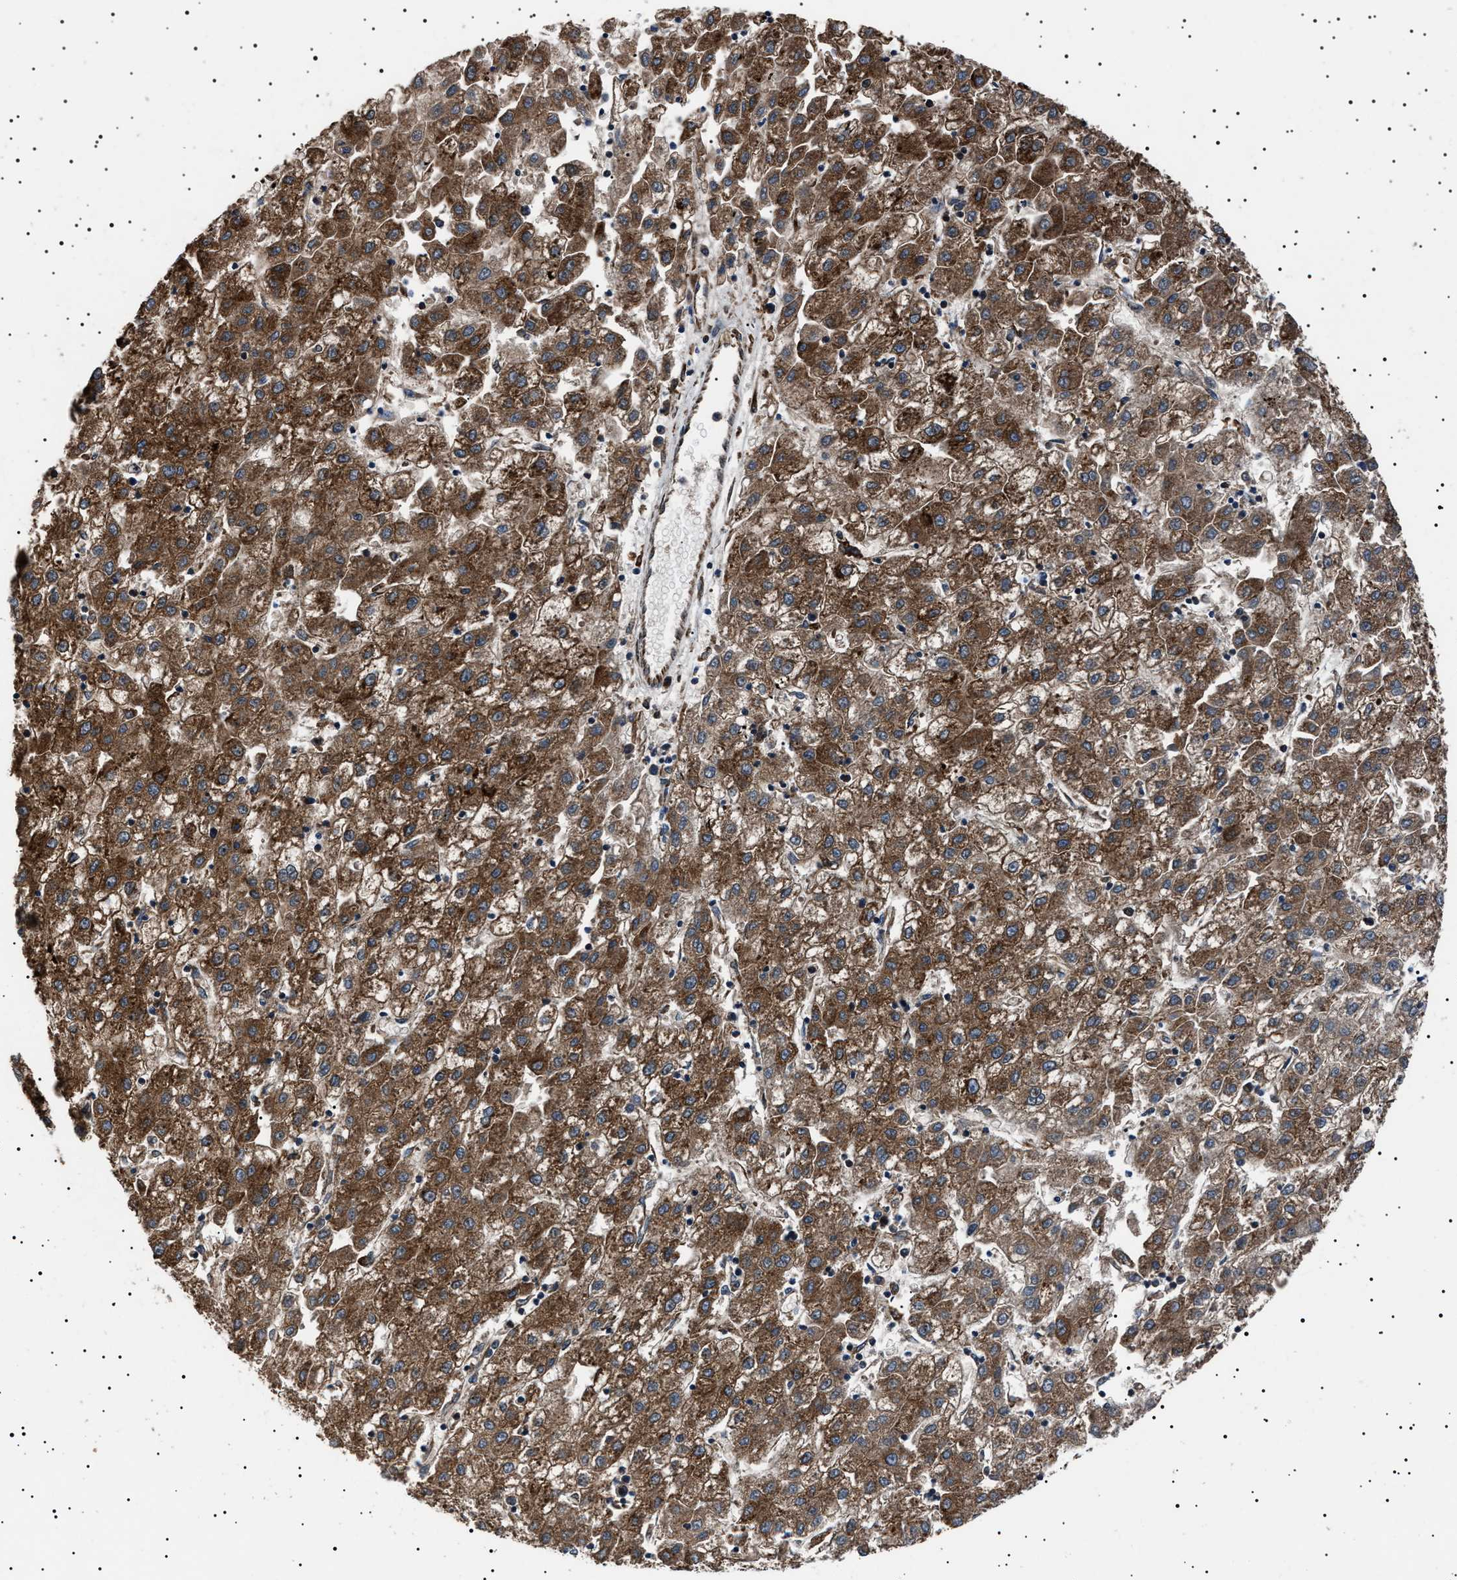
{"staining": {"intensity": "moderate", "quantity": ">75%", "location": "cytoplasmic/membranous"}, "tissue": "liver cancer", "cell_type": "Tumor cells", "image_type": "cancer", "snomed": [{"axis": "morphology", "description": "Carcinoma, Hepatocellular, NOS"}, {"axis": "topography", "description": "Liver"}], "caption": "Immunohistochemical staining of human liver hepatocellular carcinoma reveals medium levels of moderate cytoplasmic/membranous protein expression in approximately >75% of tumor cells.", "gene": "TOP1MT", "patient": {"sex": "male", "age": 72}}